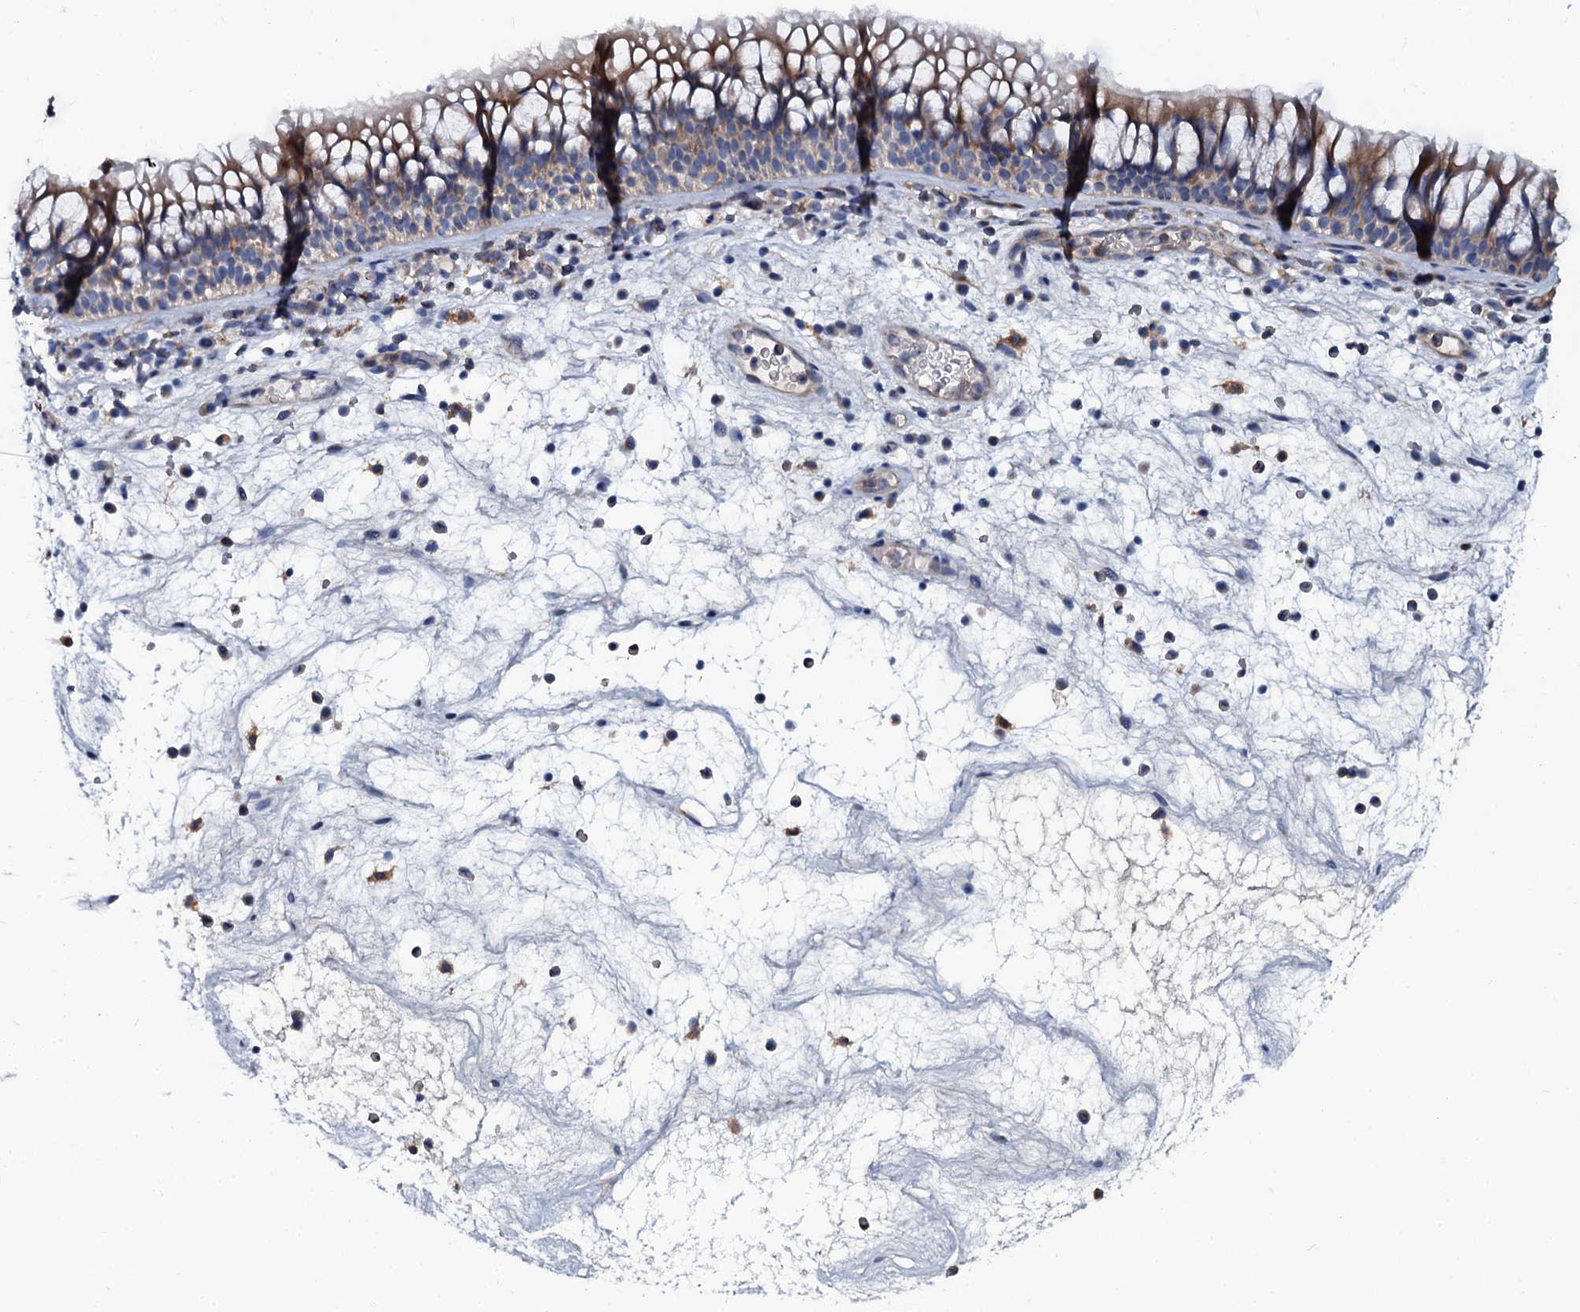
{"staining": {"intensity": "weak", "quantity": "25%-75%", "location": "cytoplasmic/membranous"}, "tissue": "nasopharynx", "cell_type": "Respiratory epithelial cells", "image_type": "normal", "snomed": [{"axis": "morphology", "description": "Normal tissue, NOS"}, {"axis": "morphology", "description": "Inflammation, NOS"}, {"axis": "morphology", "description": "Malignant melanoma, Metastatic site"}, {"axis": "topography", "description": "Nasopharynx"}], "caption": "About 25%-75% of respiratory epithelial cells in unremarkable human nasopharynx demonstrate weak cytoplasmic/membranous protein staining as visualized by brown immunohistochemical staining.", "gene": "OTOL1", "patient": {"sex": "male", "age": 70}}